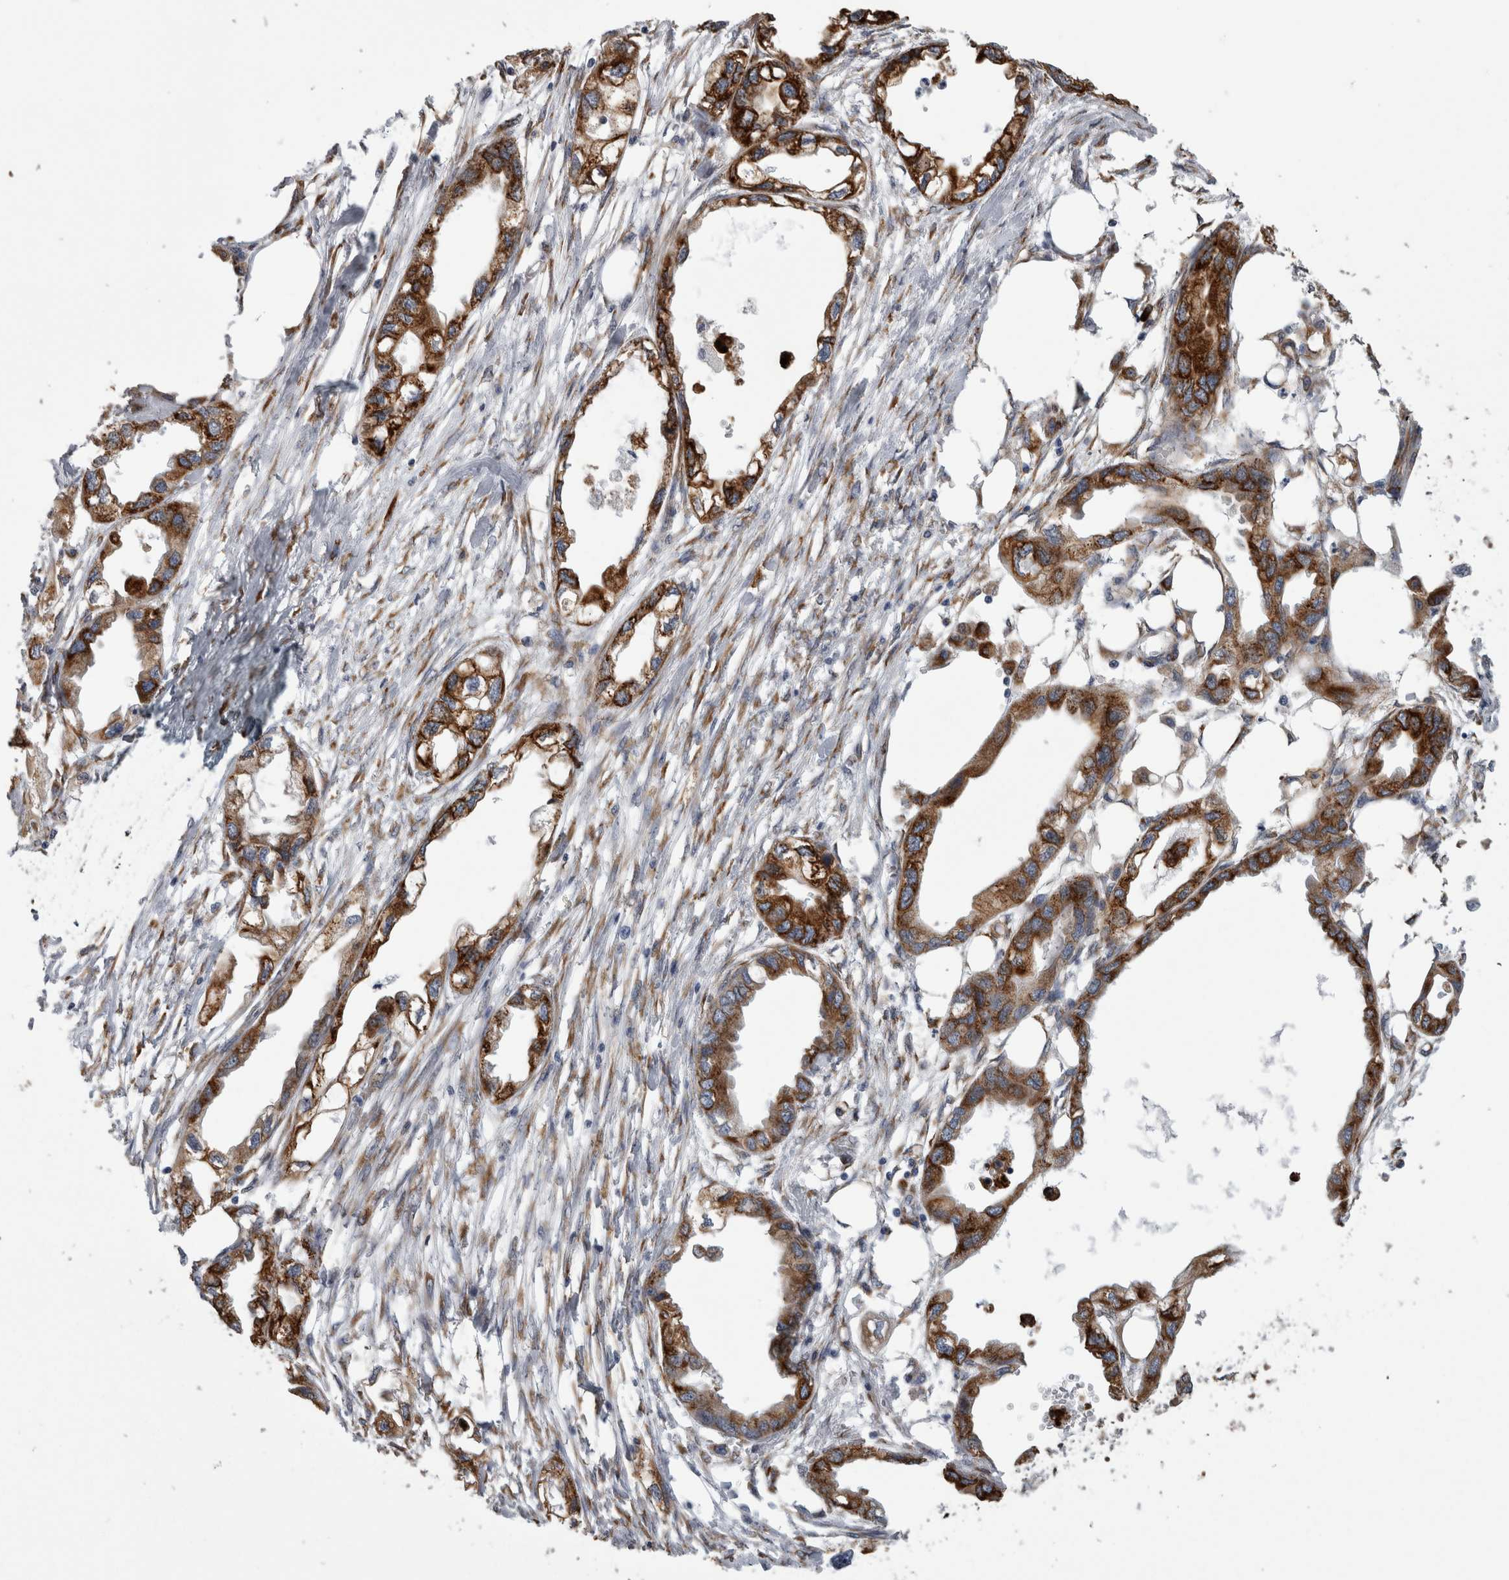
{"staining": {"intensity": "strong", "quantity": ">75%", "location": "cytoplasmic/membranous"}, "tissue": "endometrial cancer", "cell_type": "Tumor cells", "image_type": "cancer", "snomed": [{"axis": "morphology", "description": "Adenocarcinoma, NOS"}, {"axis": "morphology", "description": "Adenocarcinoma, metastatic, NOS"}, {"axis": "topography", "description": "Adipose tissue"}, {"axis": "topography", "description": "Endometrium"}], "caption": "Strong cytoplasmic/membranous staining for a protein is present in about >75% of tumor cells of endometrial cancer (adenocarcinoma) using immunohistochemistry.", "gene": "FHIP2B", "patient": {"sex": "female", "age": 67}}